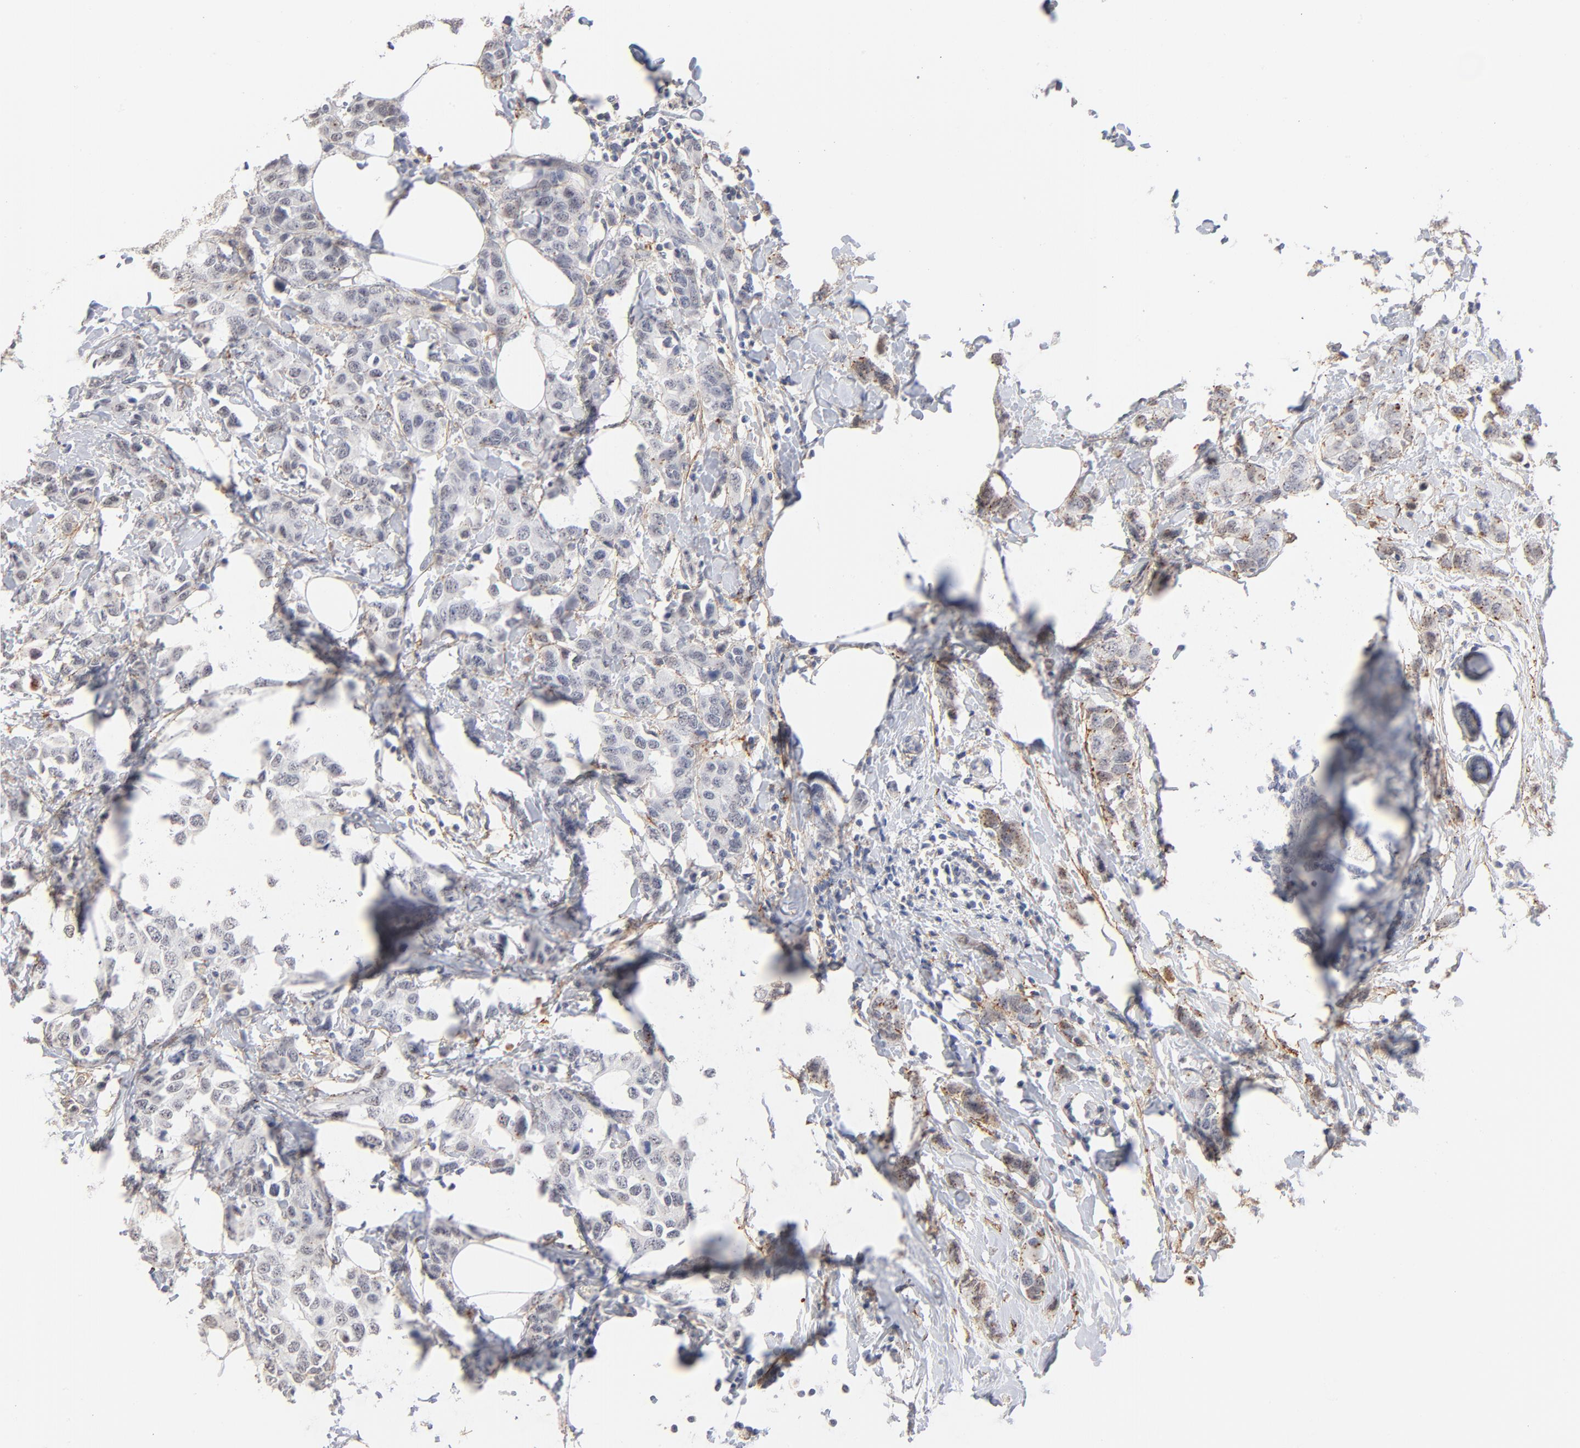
{"staining": {"intensity": "weak", "quantity": "<25%", "location": "cytoplasmic/membranous"}, "tissue": "breast cancer", "cell_type": "Tumor cells", "image_type": "cancer", "snomed": [{"axis": "morphology", "description": "Normal tissue, NOS"}, {"axis": "morphology", "description": "Duct carcinoma"}, {"axis": "topography", "description": "Breast"}], "caption": "Tumor cells show no significant protein expression in breast cancer. (Immunohistochemistry, brightfield microscopy, high magnification).", "gene": "LTBP2", "patient": {"sex": "female", "age": 50}}